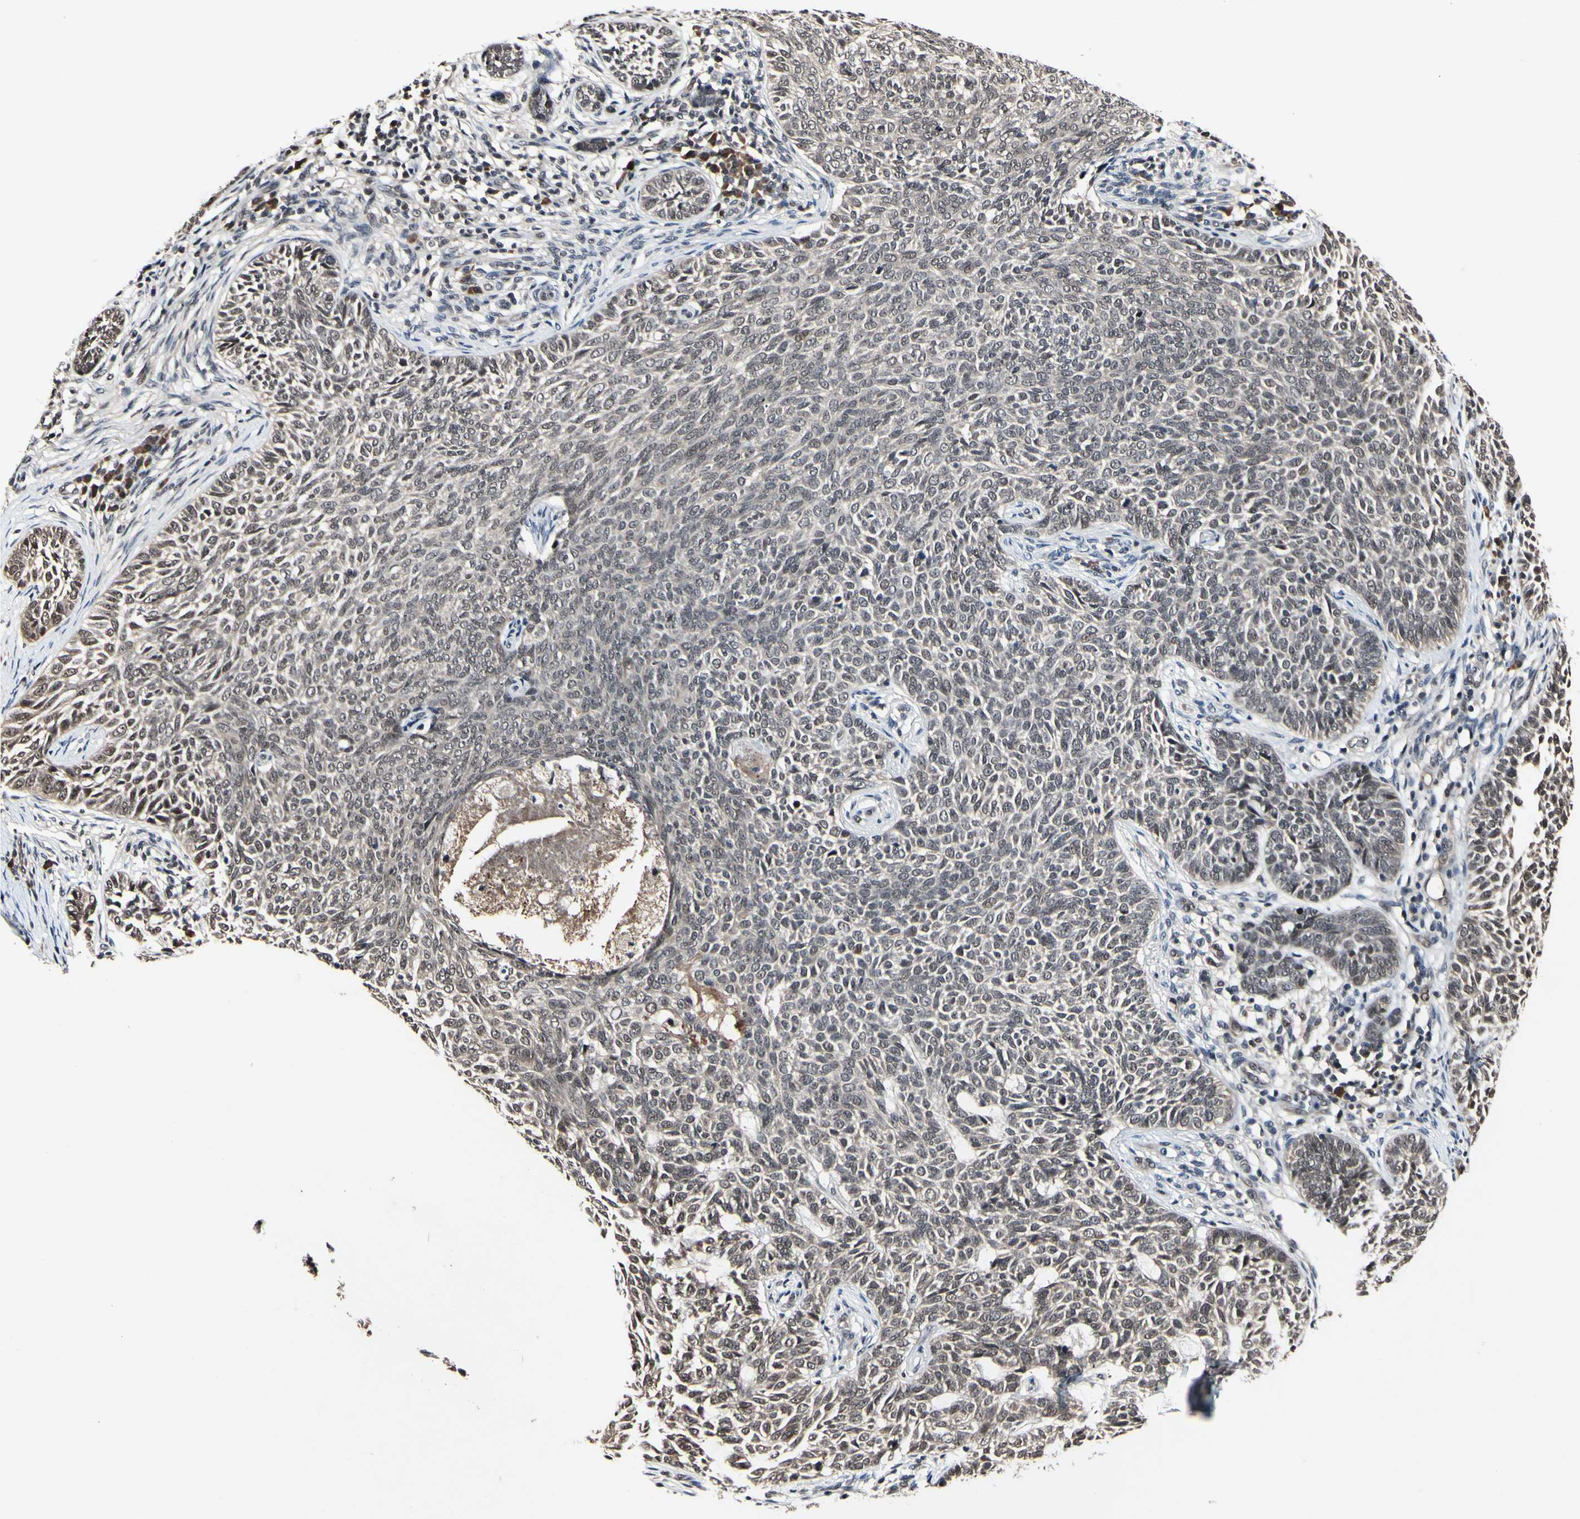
{"staining": {"intensity": "weak", "quantity": ">75%", "location": "cytoplasmic/membranous"}, "tissue": "skin cancer", "cell_type": "Tumor cells", "image_type": "cancer", "snomed": [{"axis": "morphology", "description": "Basal cell carcinoma"}, {"axis": "topography", "description": "Skin"}], "caption": "Protein expression analysis of skin cancer displays weak cytoplasmic/membranous positivity in about >75% of tumor cells.", "gene": "PSMD10", "patient": {"sex": "male", "age": 87}}